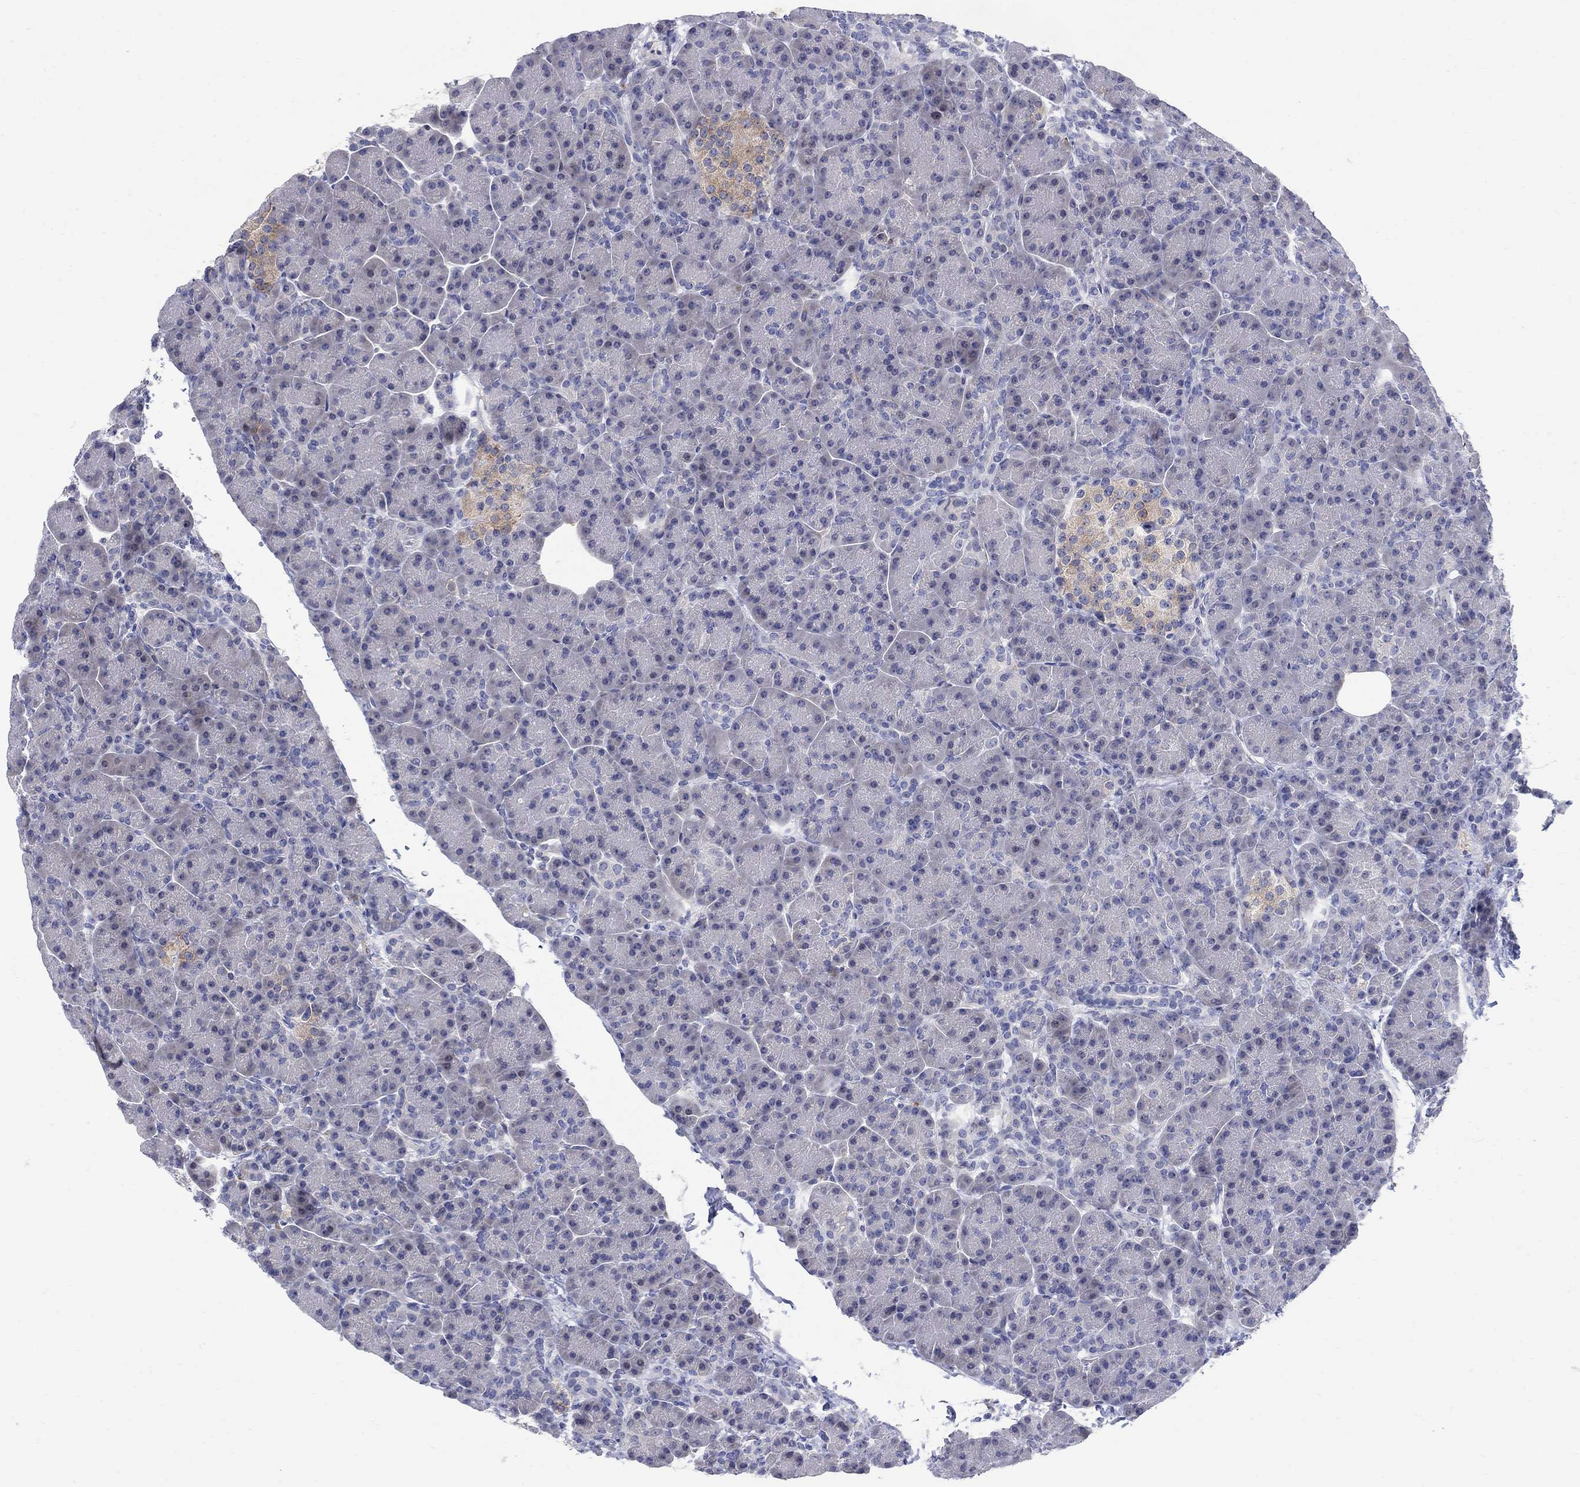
{"staining": {"intensity": "negative", "quantity": "none", "location": "none"}, "tissue": "pancreas", "cell_type": "Exocrine glandular cells", "image_type": "normal", "snomed": [{"axis": "morphology", "description": "Normal tissue, NOS"}, {"axis": "topography", "description": "Pancreas"}], "caption": "Immunohistochemistry of normal human pancreas demonstrates no staining in exocrine glandular cells.", "gene": "REEP2", "patient": {"sex": "female", "age": 63}}